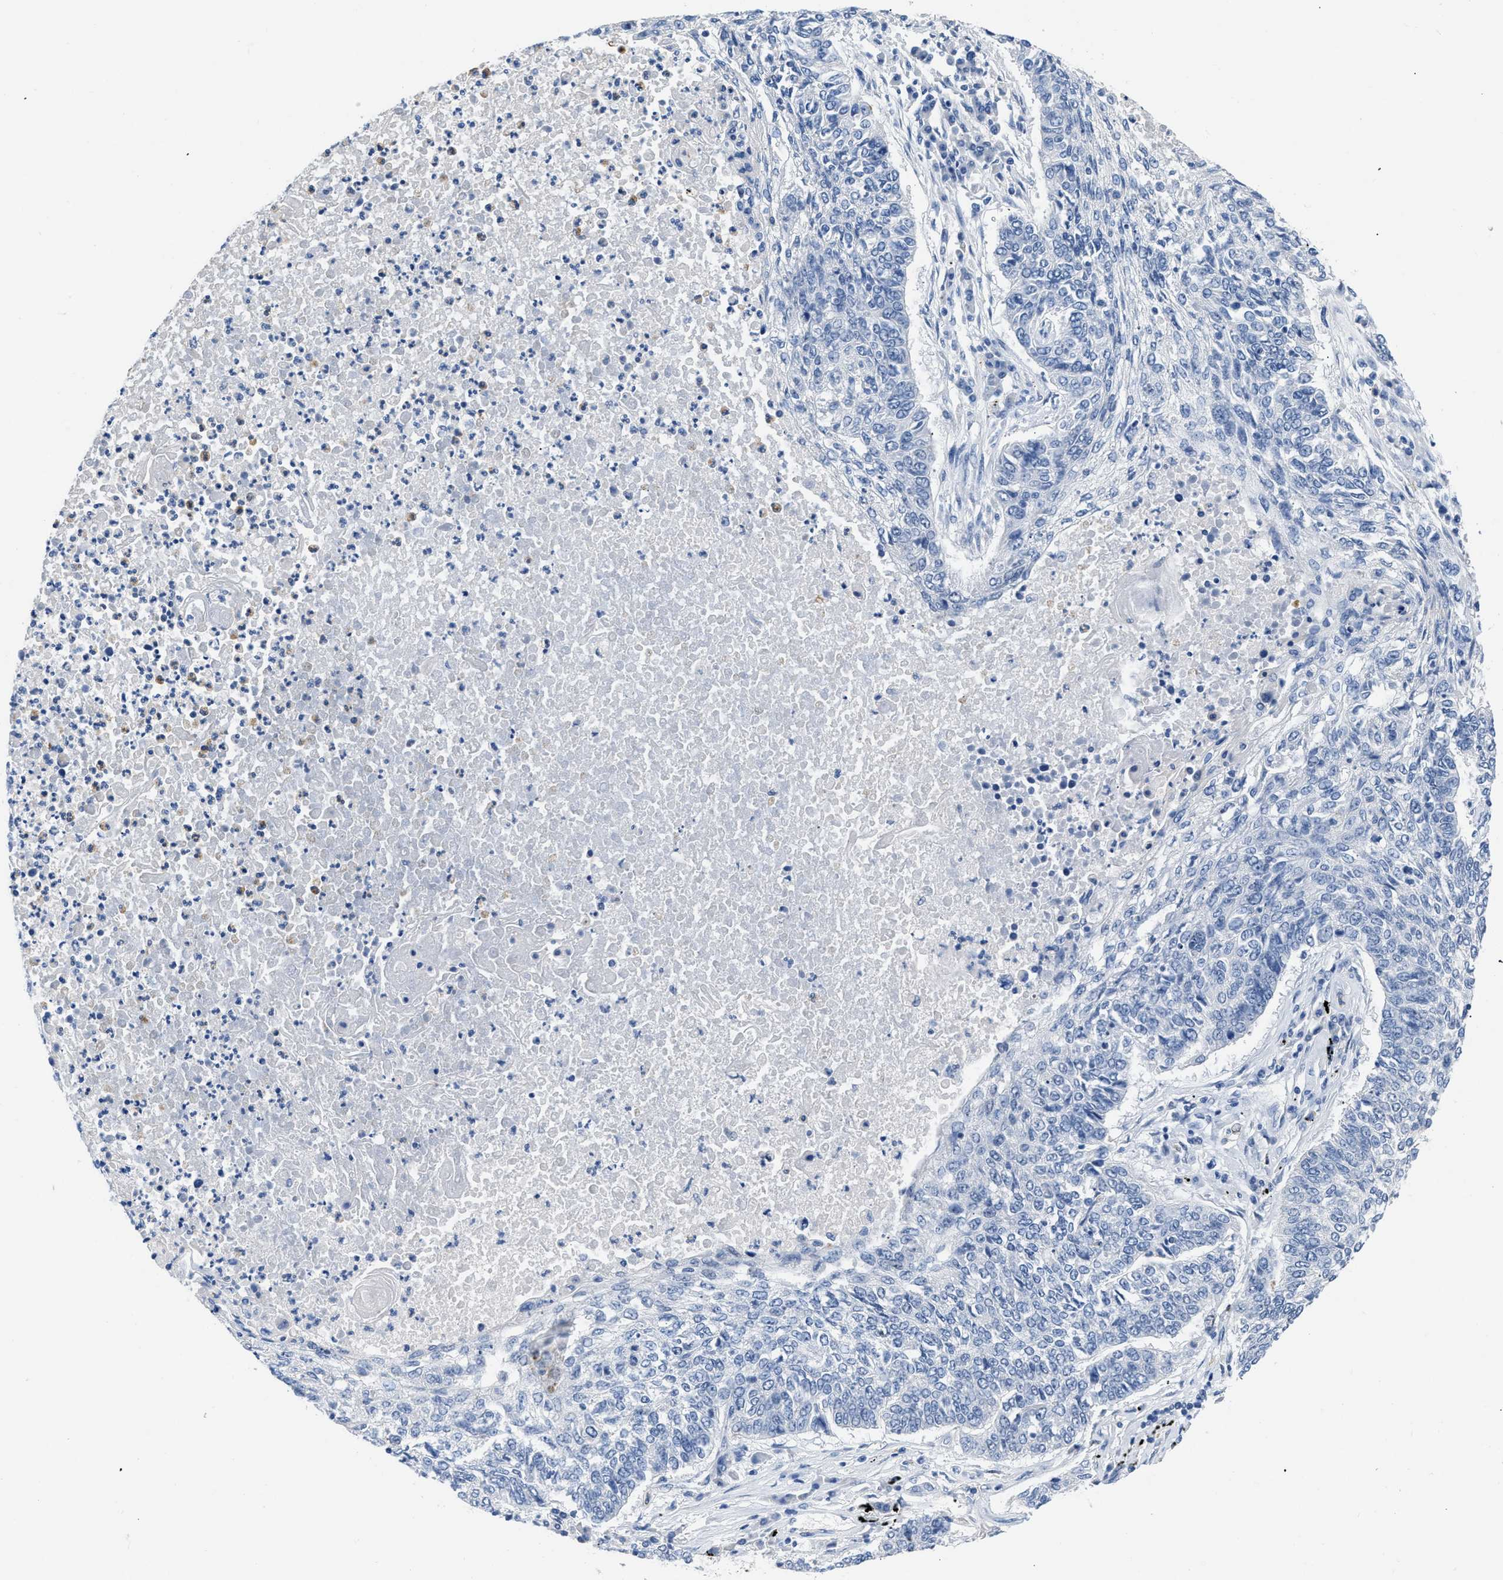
{"staining": {"intensity": "negative", "quantity": "none", "location": "none"}, "tissue": "lung cancer", "cell_type": "Tumor cells", "image_type": "cancer", "snomed": [{"axis": "morphology", "description": "Normal tissue, NOS"}, {"axis": "morphology", "description": "Squamous cell carcinoma, NOS"}, {"axis": "topography", "description": "Cartilage tissue"}, {"axis": "topography", "description": "Bronchus"}, {"axis": "topography", "description": "Lung"}], "caption": "Immunohistochemistry (IHC) of human lung cancer displays no staining in tumor cells.", "gene": "BOLL", "patient": {"sex": "female", "age": 49}}